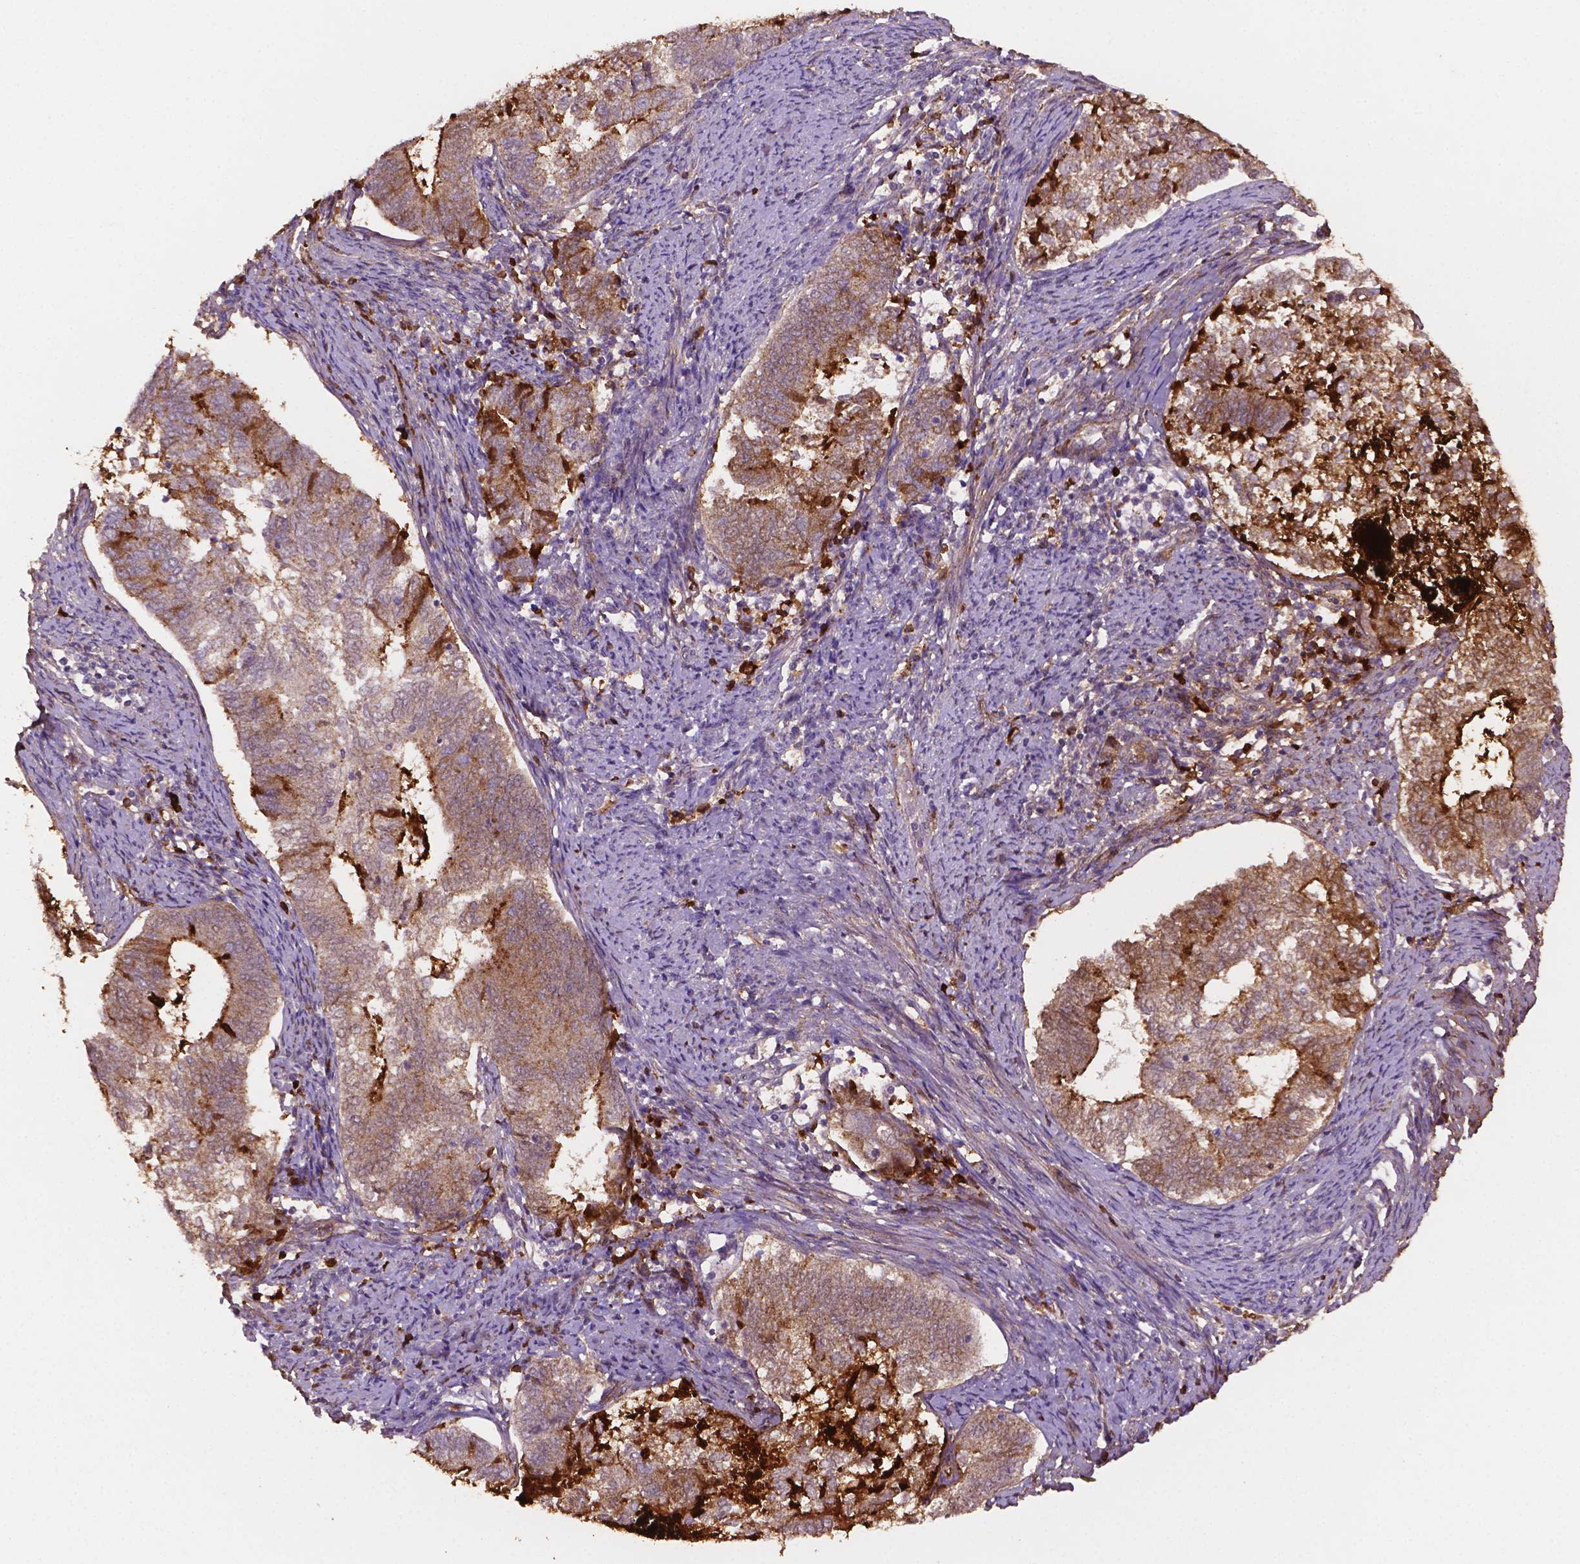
{"staining": {"intensity": "moderate", "quantity": "25%-75%", "location": "cytoplasmic/membranous"}, "tissue": "endometrial cancer", "cell_type": "Tumor cells", "image_type": "cancer", "snomed": [{"axis": "morphology", "description": "Adenocarcinoma, NOS"}, {"axis": "topography", "description": "Endometrium"}], "caption": "A micrograph of endometrial cancer (adenocarcinoma) stained for a protein displays moderate cytoplasmic/membranous brown staining in tumor cells.", "gene": "FBLN1", "patient": {"sex": "female", "age": 65}}